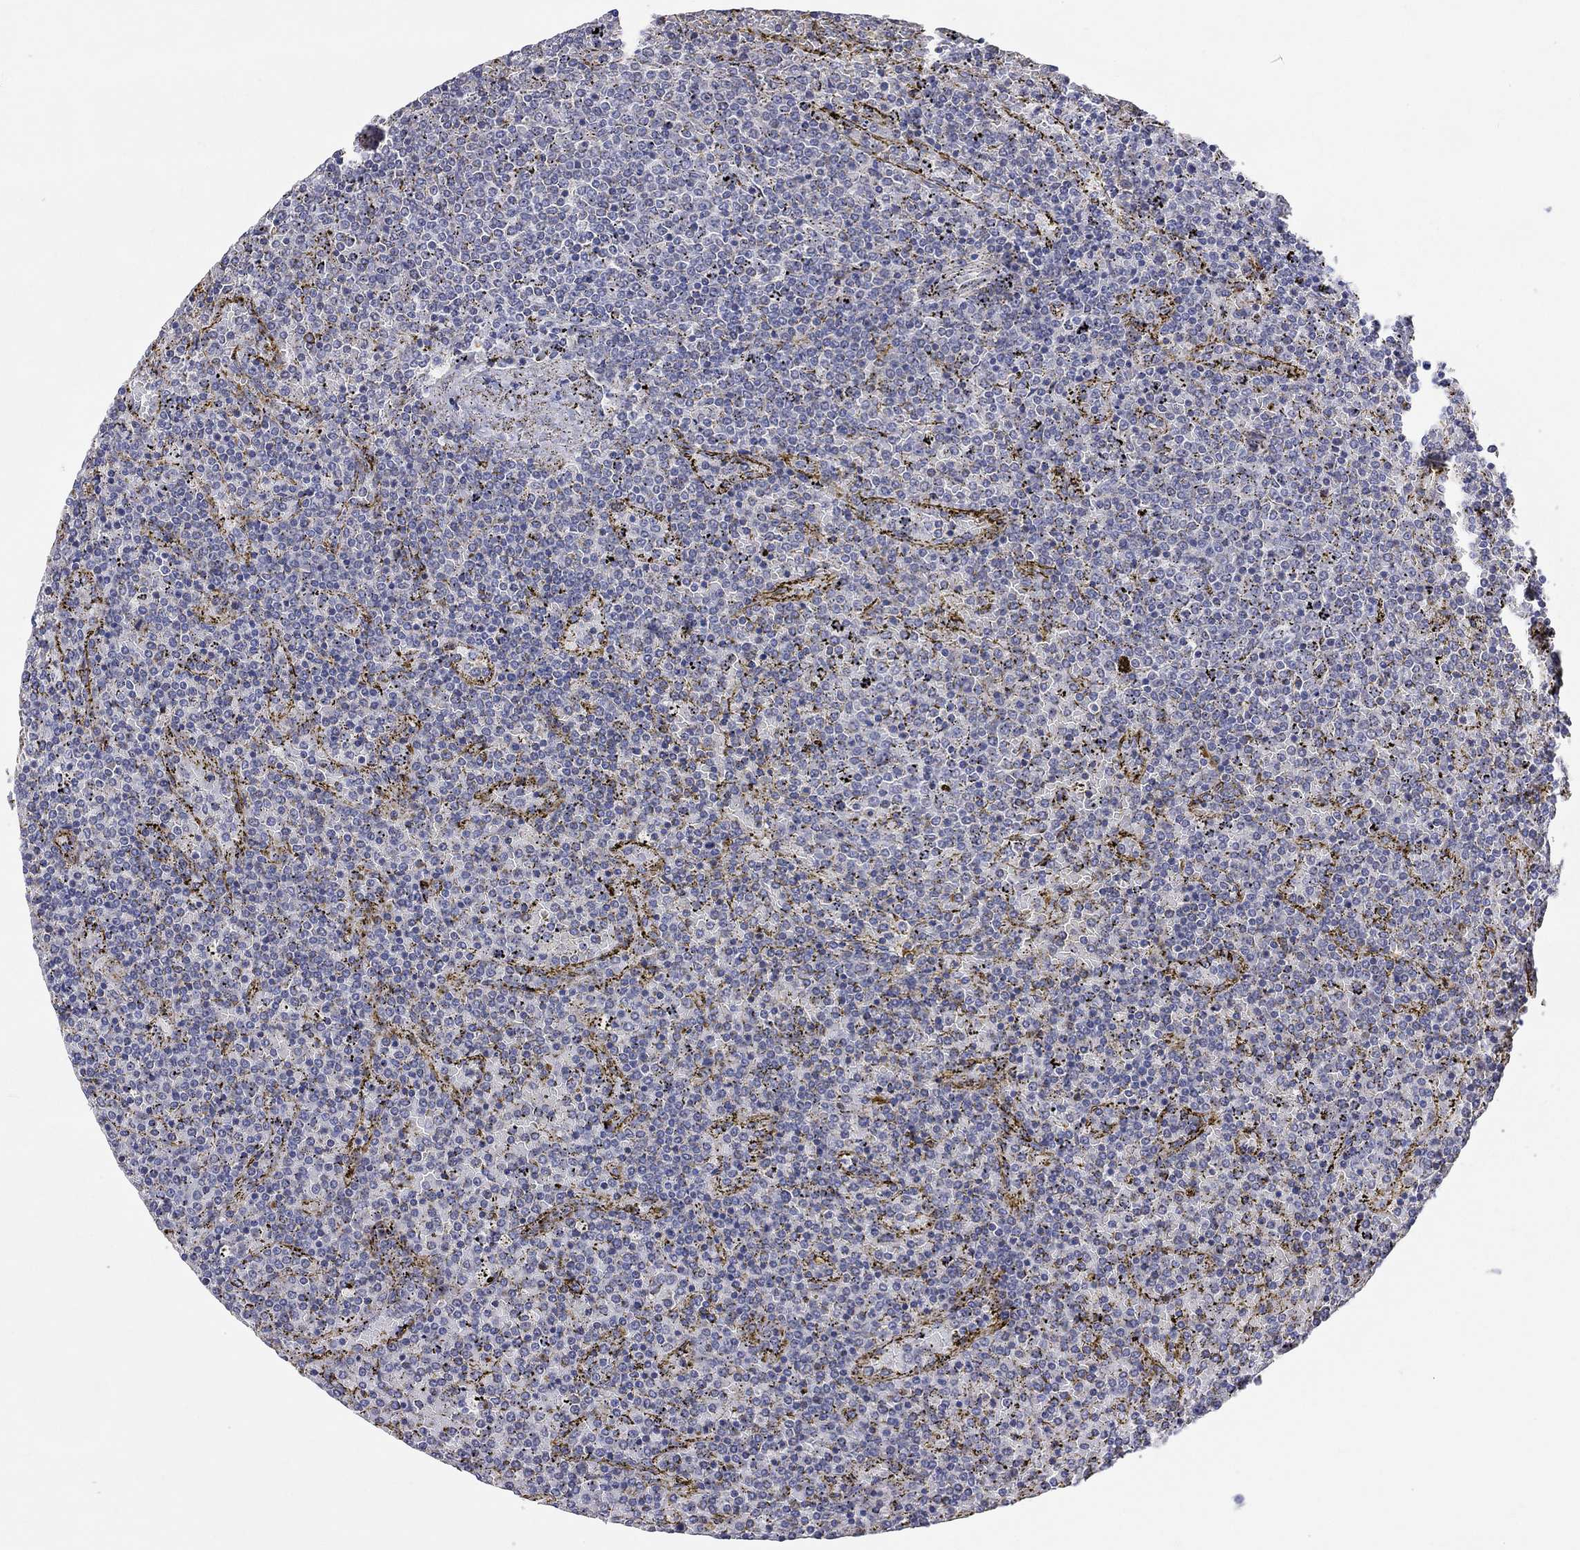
{"staining": {"intensity": "negative", "quantity": "none", "location": "none"}, "tissue": "lymphoma", "cell_type": "Tumor cells", "image_type": "cancer", "snomed": [{"axis": "morphology", "description": "Malignant lymphoma, non-Hodgkin's type, Low grade"}, {"axis": "topography", "description": "Spleen"}], "caption": "Protein analysis of malignant lymphoma, non-Hodgkin's type (low-grade) demonstrates no significant positivity in tumor cells.", "gene": "RCAN1", "patient": {"sex": "female", "age": 77}}